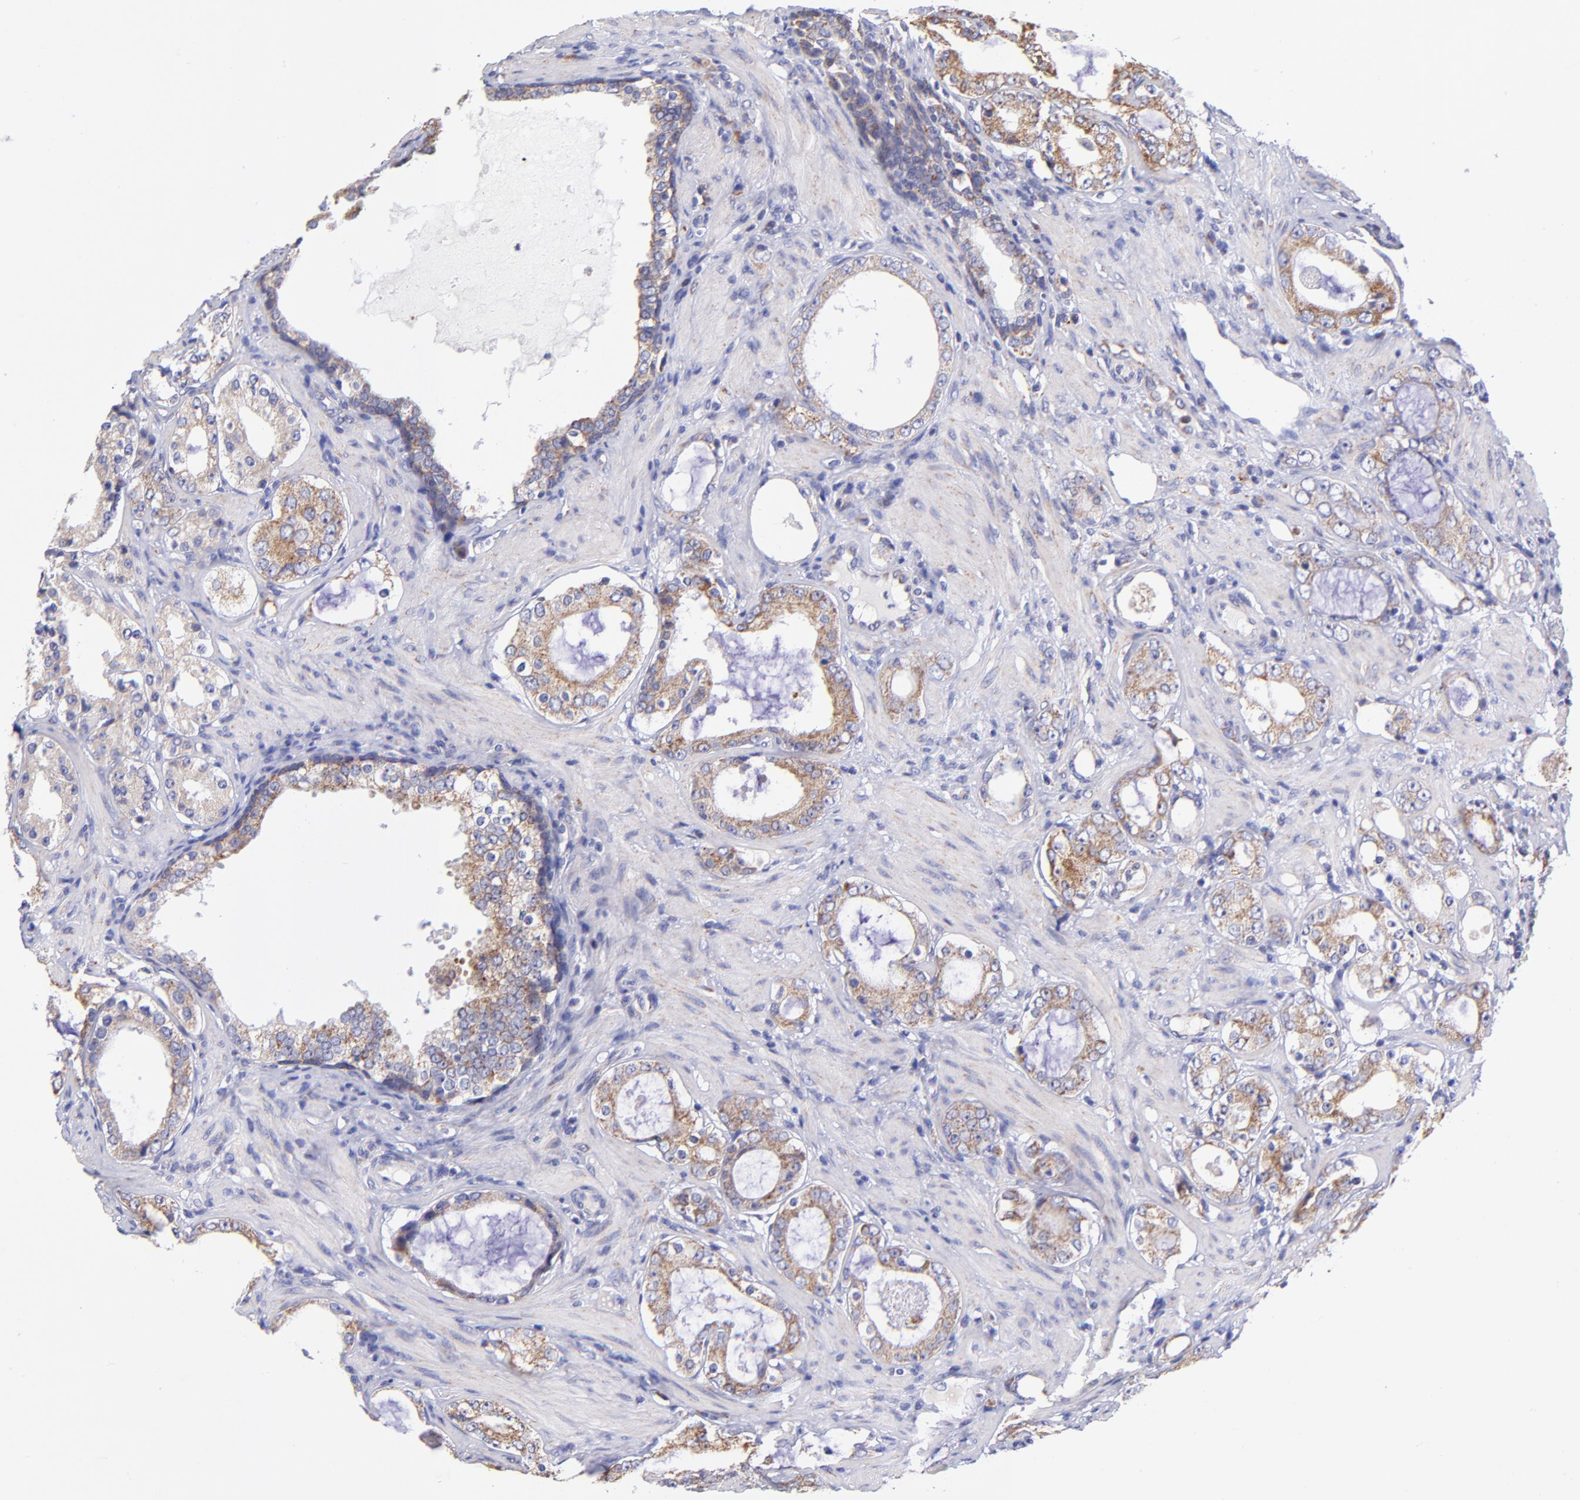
{"staining": {"intensity": "moderate", "quantity": "25%-75%", "location": "cytoplasmic/membranous"}, "tissue": "prostate cancer", "cell_type": "Tumor cells", "image_type": "cancer", "snomed": [{"axis": "morphology", "description": "Adenocarcinoma, Medium grade"}, {"axis": "topography", "description": "Prostate"}], "caption": "Immunohistochemical staining of human prostate cancer displays moderate cytoplasmic/membranous protein staining in approximately 25%-75% of tumor cells.", "gene": "NDUFB7", "patient": {"sex": "male", "age": 73}}